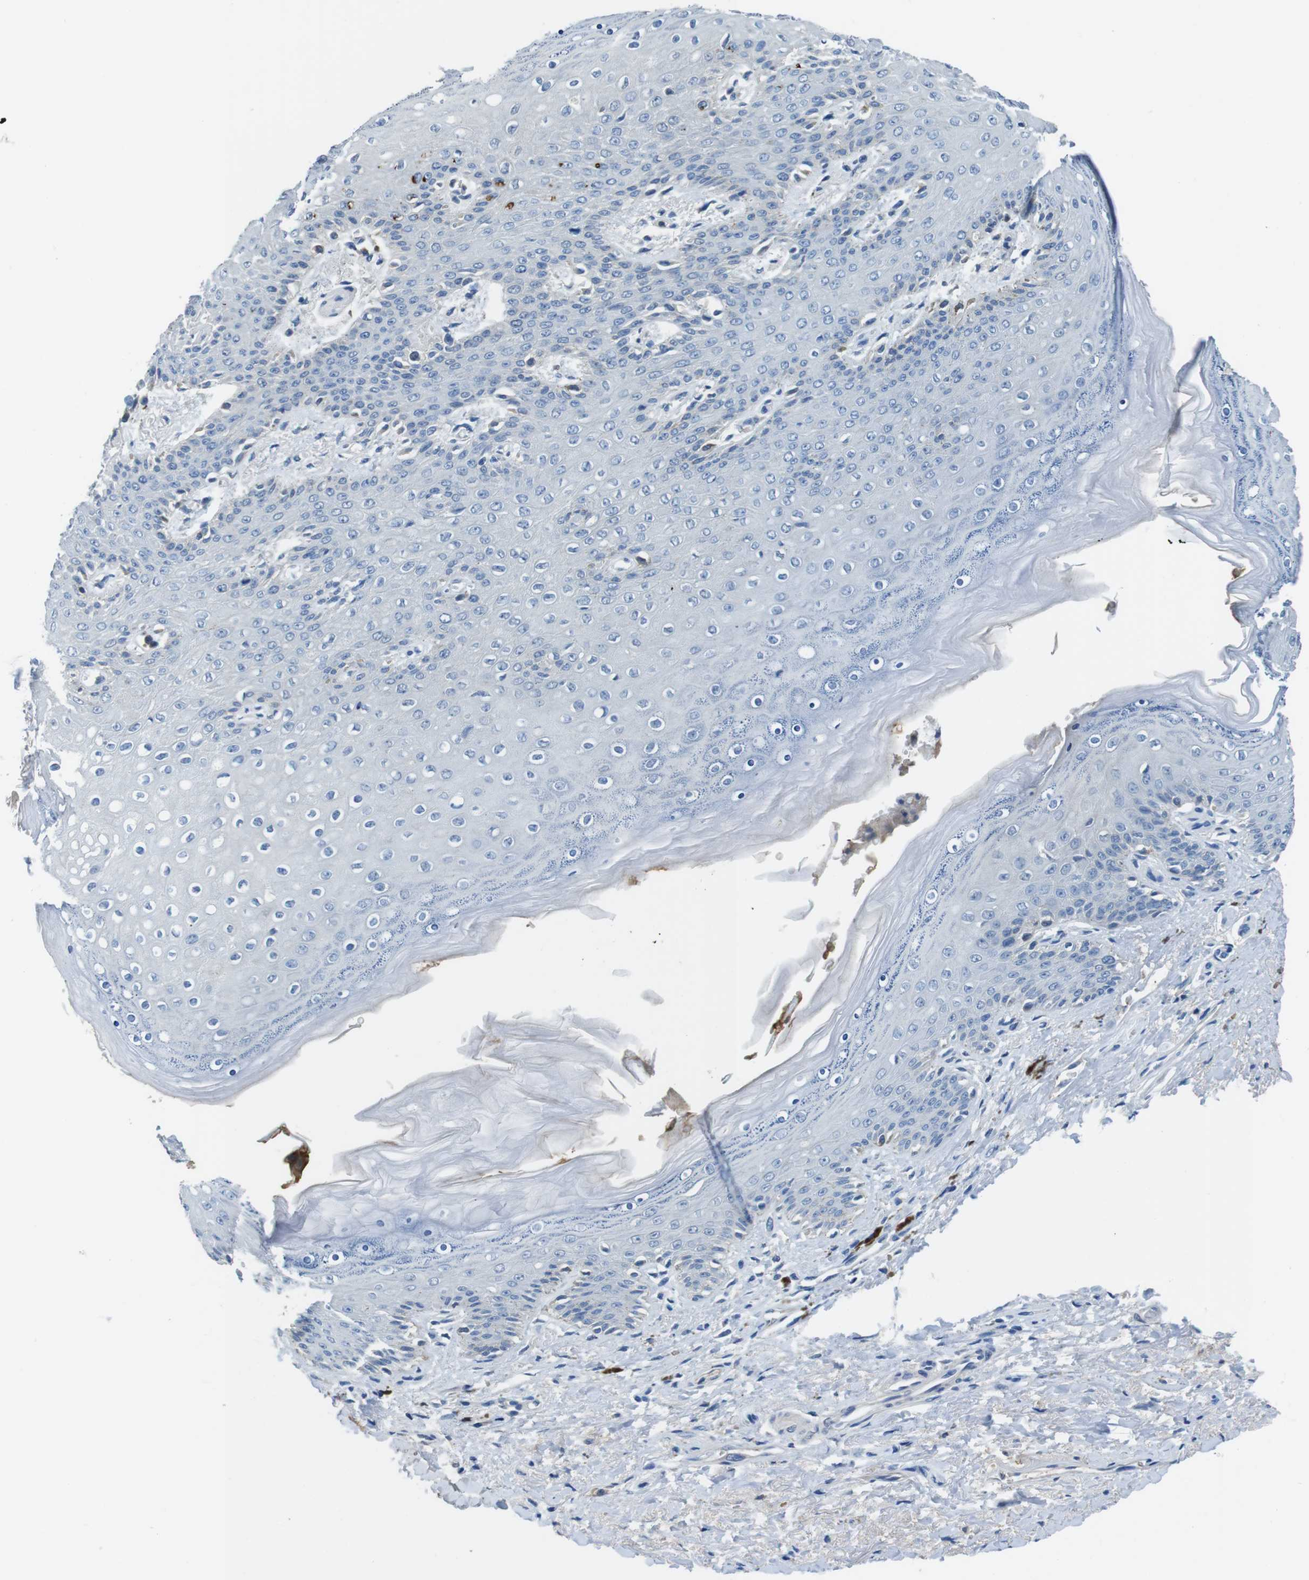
{"staining": {"intensity": "negative", "quantity": "none", "location": "none"}, "tissue": "skin", "cell_type": "Epidermal cells", "image_type": "normal", "snomed": [{"axis": "morphology", "description": "Normal tissue, NOS"}, {"axis": "topography", "description": "Anal"}], "caption": "Immunohistochemical staining of unremarkable human skin exhibits no significant staining in epidermal cells. (DAB IHC, high magnification).", "gene": "TMPRSS15", "patient": {"sex": "female", "age": 46}}